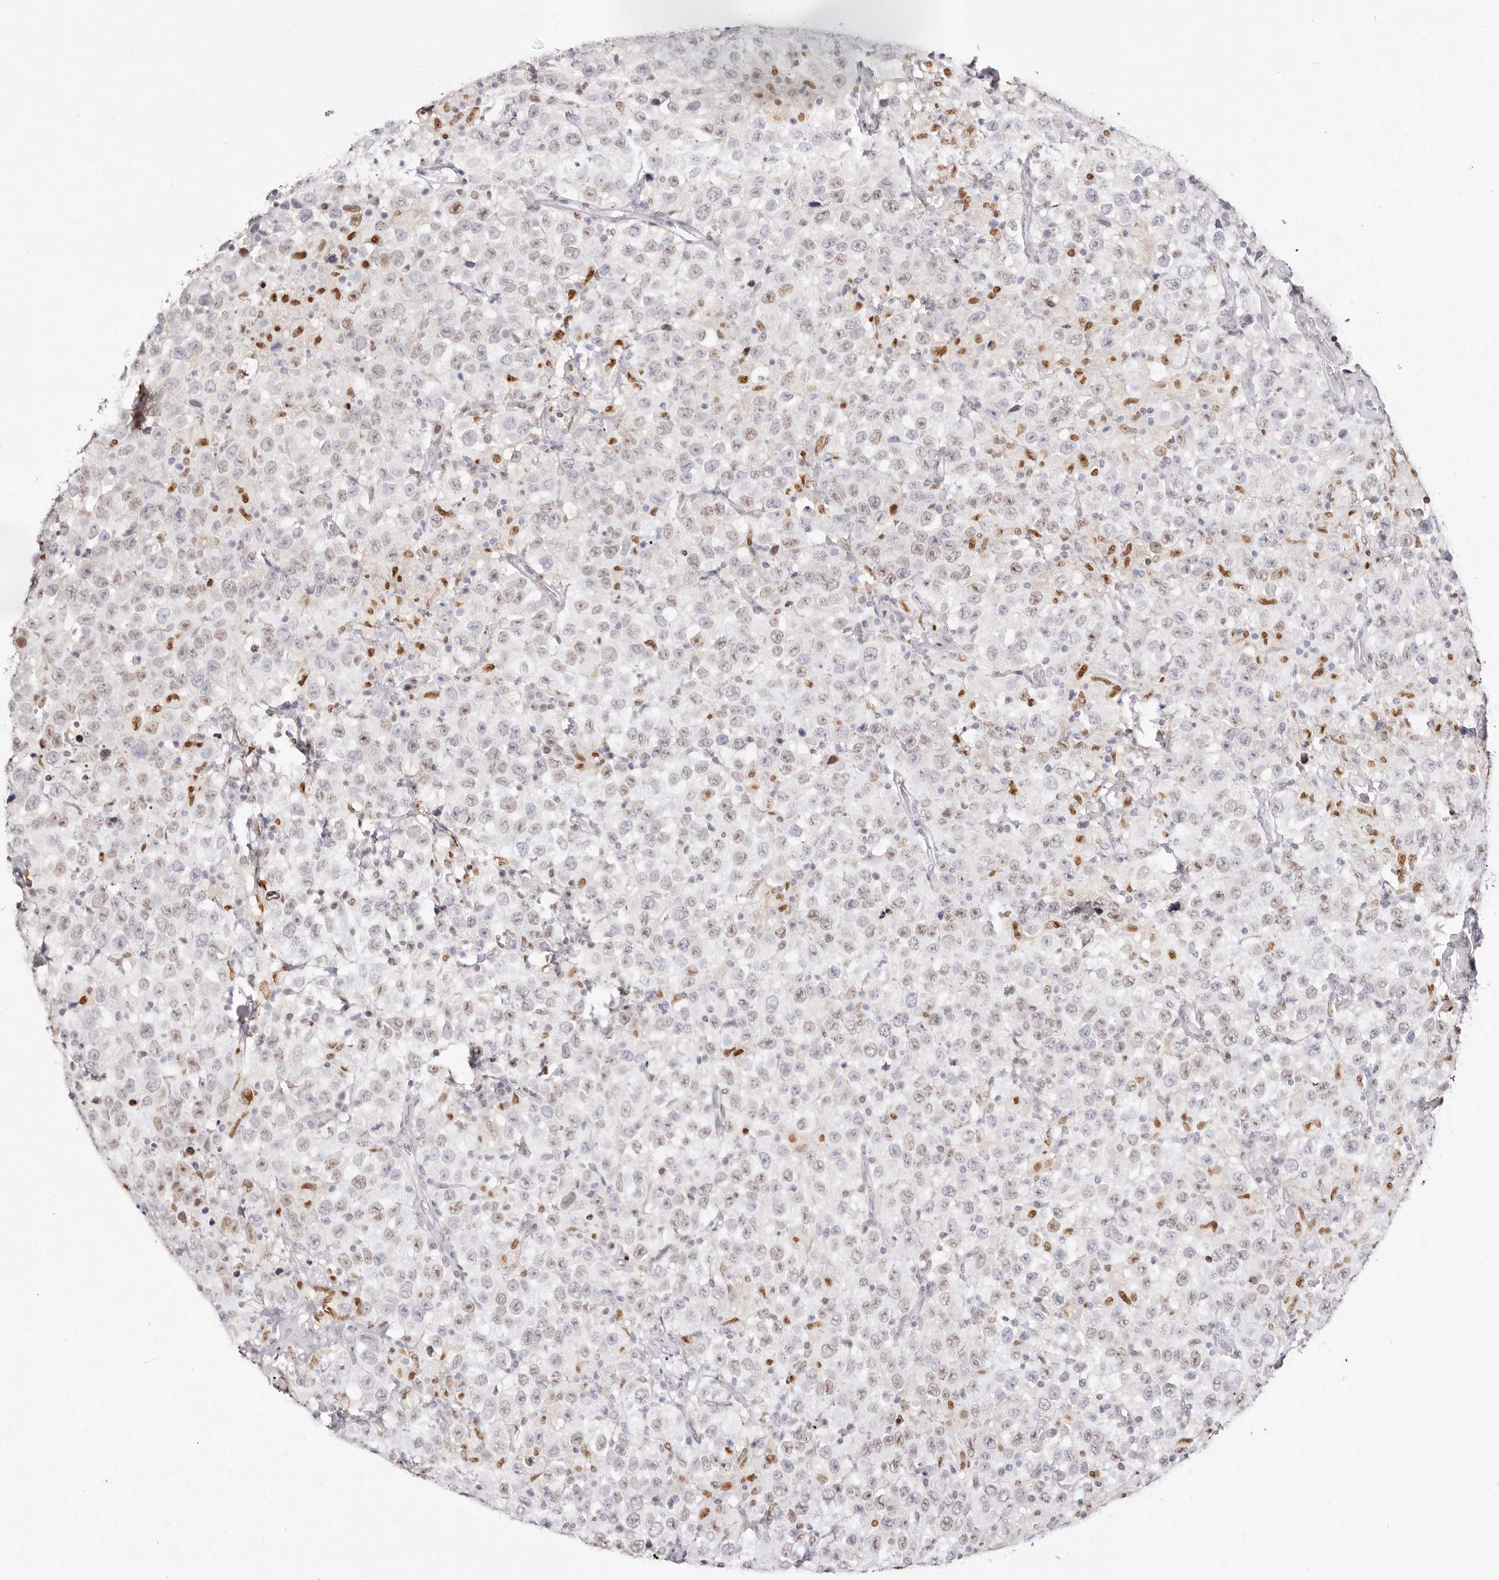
{"staining": {"intensity": "weak", "quantity": "25%-75%", "location": "nuclear"}, "tissue": "testis cancer", "cell_type": "Tumor cells", "image_type": "cancer", "snomed": [{"axis": "morphology", "description": "Seminoma, NOS"}, {"axis": "topography", "description": "Testis"}], "caption": "The histopathology image displays staining of seminoma (testis), revealing weak nuclear protein expression (brown color) within tumor cells. Using DAB (brown) and hematoxylin (blue) stains, captured at high magnification using brightfield microscopy.", "gene": "TKT", "patient": {"sex": "male", "age": 41}}